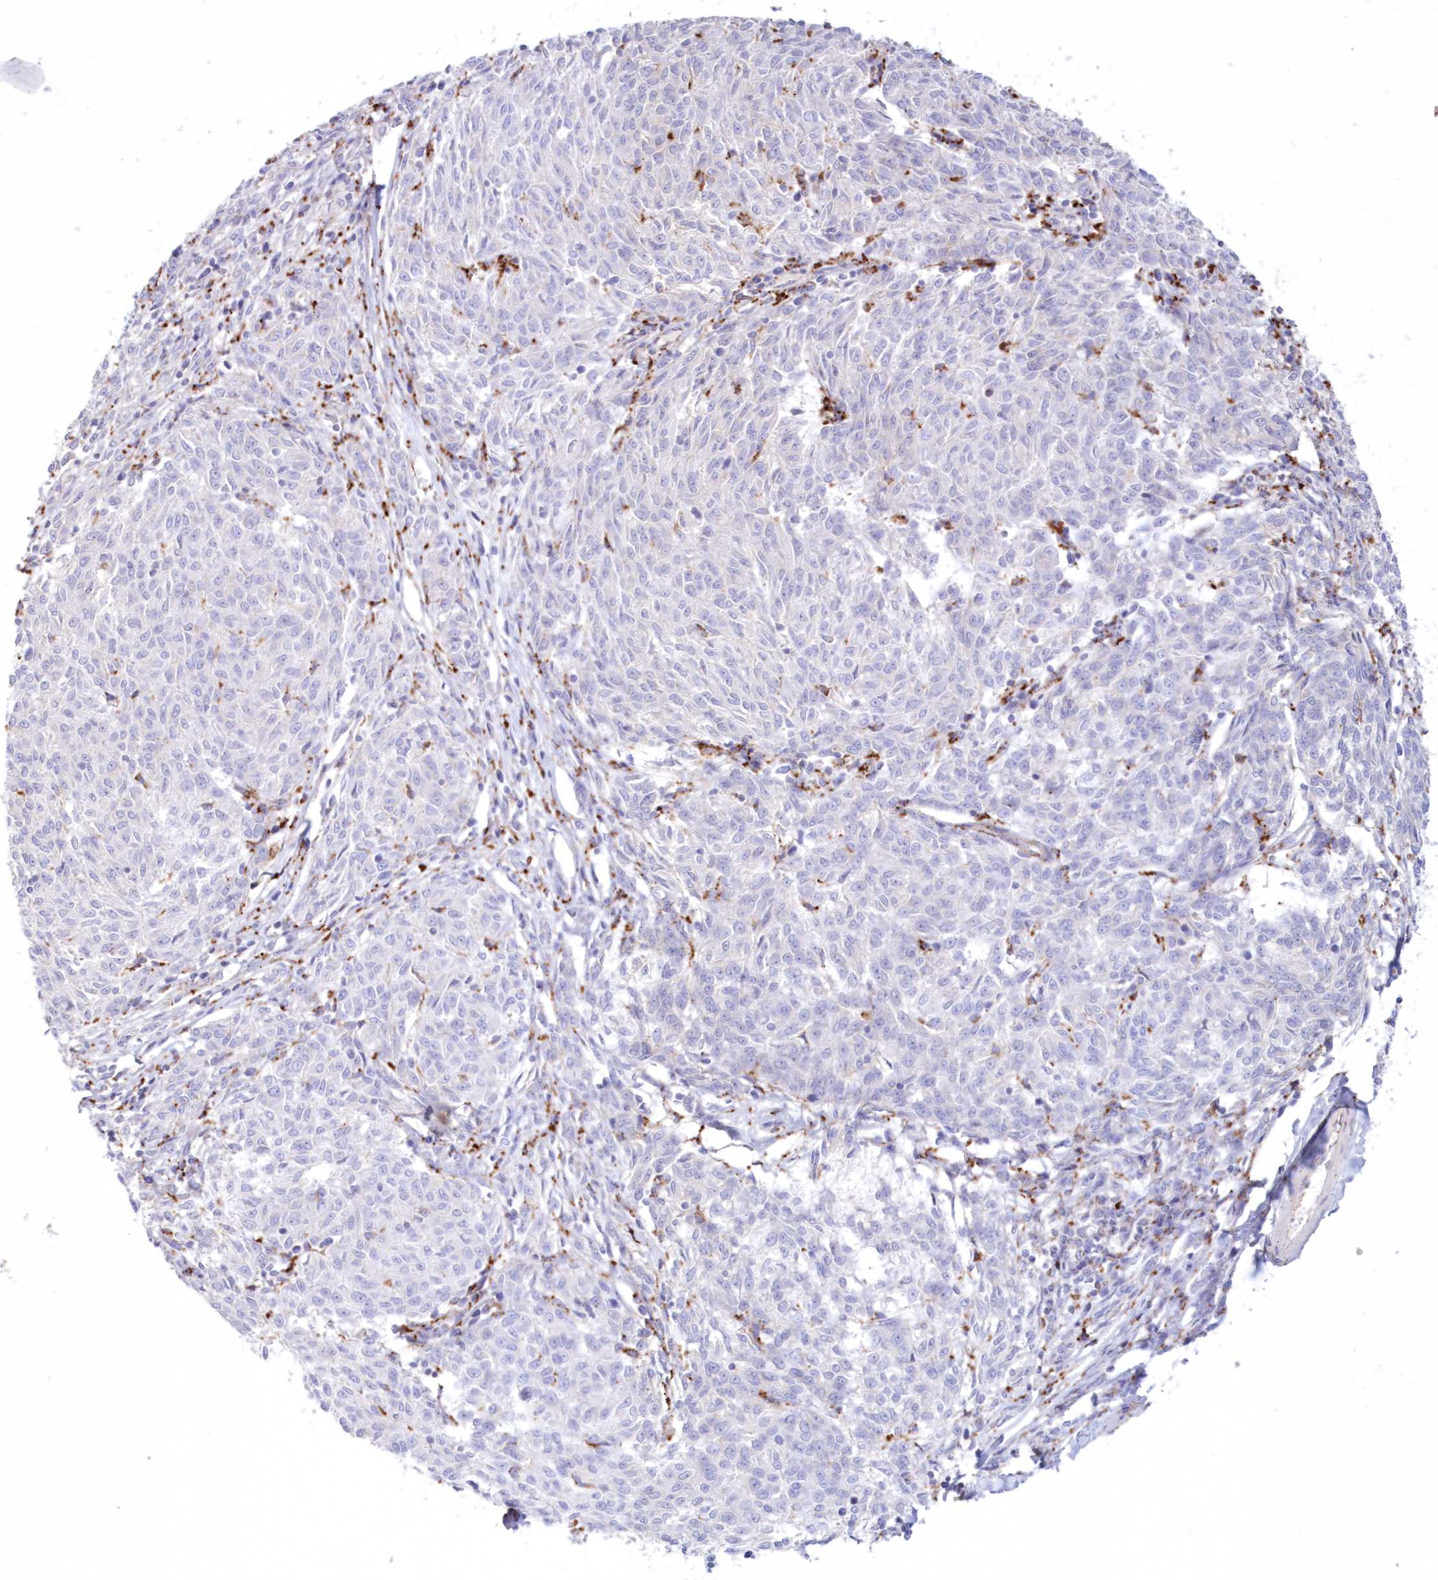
{"staining": {"intensity": "weak", "quantity": "<25%", "location": "cytoplasmic/membranous"}, "tissue": "melanoma", "cell_type": "Tumor cells", "image_type": "cancer", "snomed": [{"axis": "morphology", "description": "Malignant melanoma, NOS"}, {"axis": "topography", "description": "Skin"}], "caption": "The micrograph demonstrates no staining of tumor cells in malignant melanoma.", "gene": "TPP1", "patient": {"sex": "female", "age": 72}}